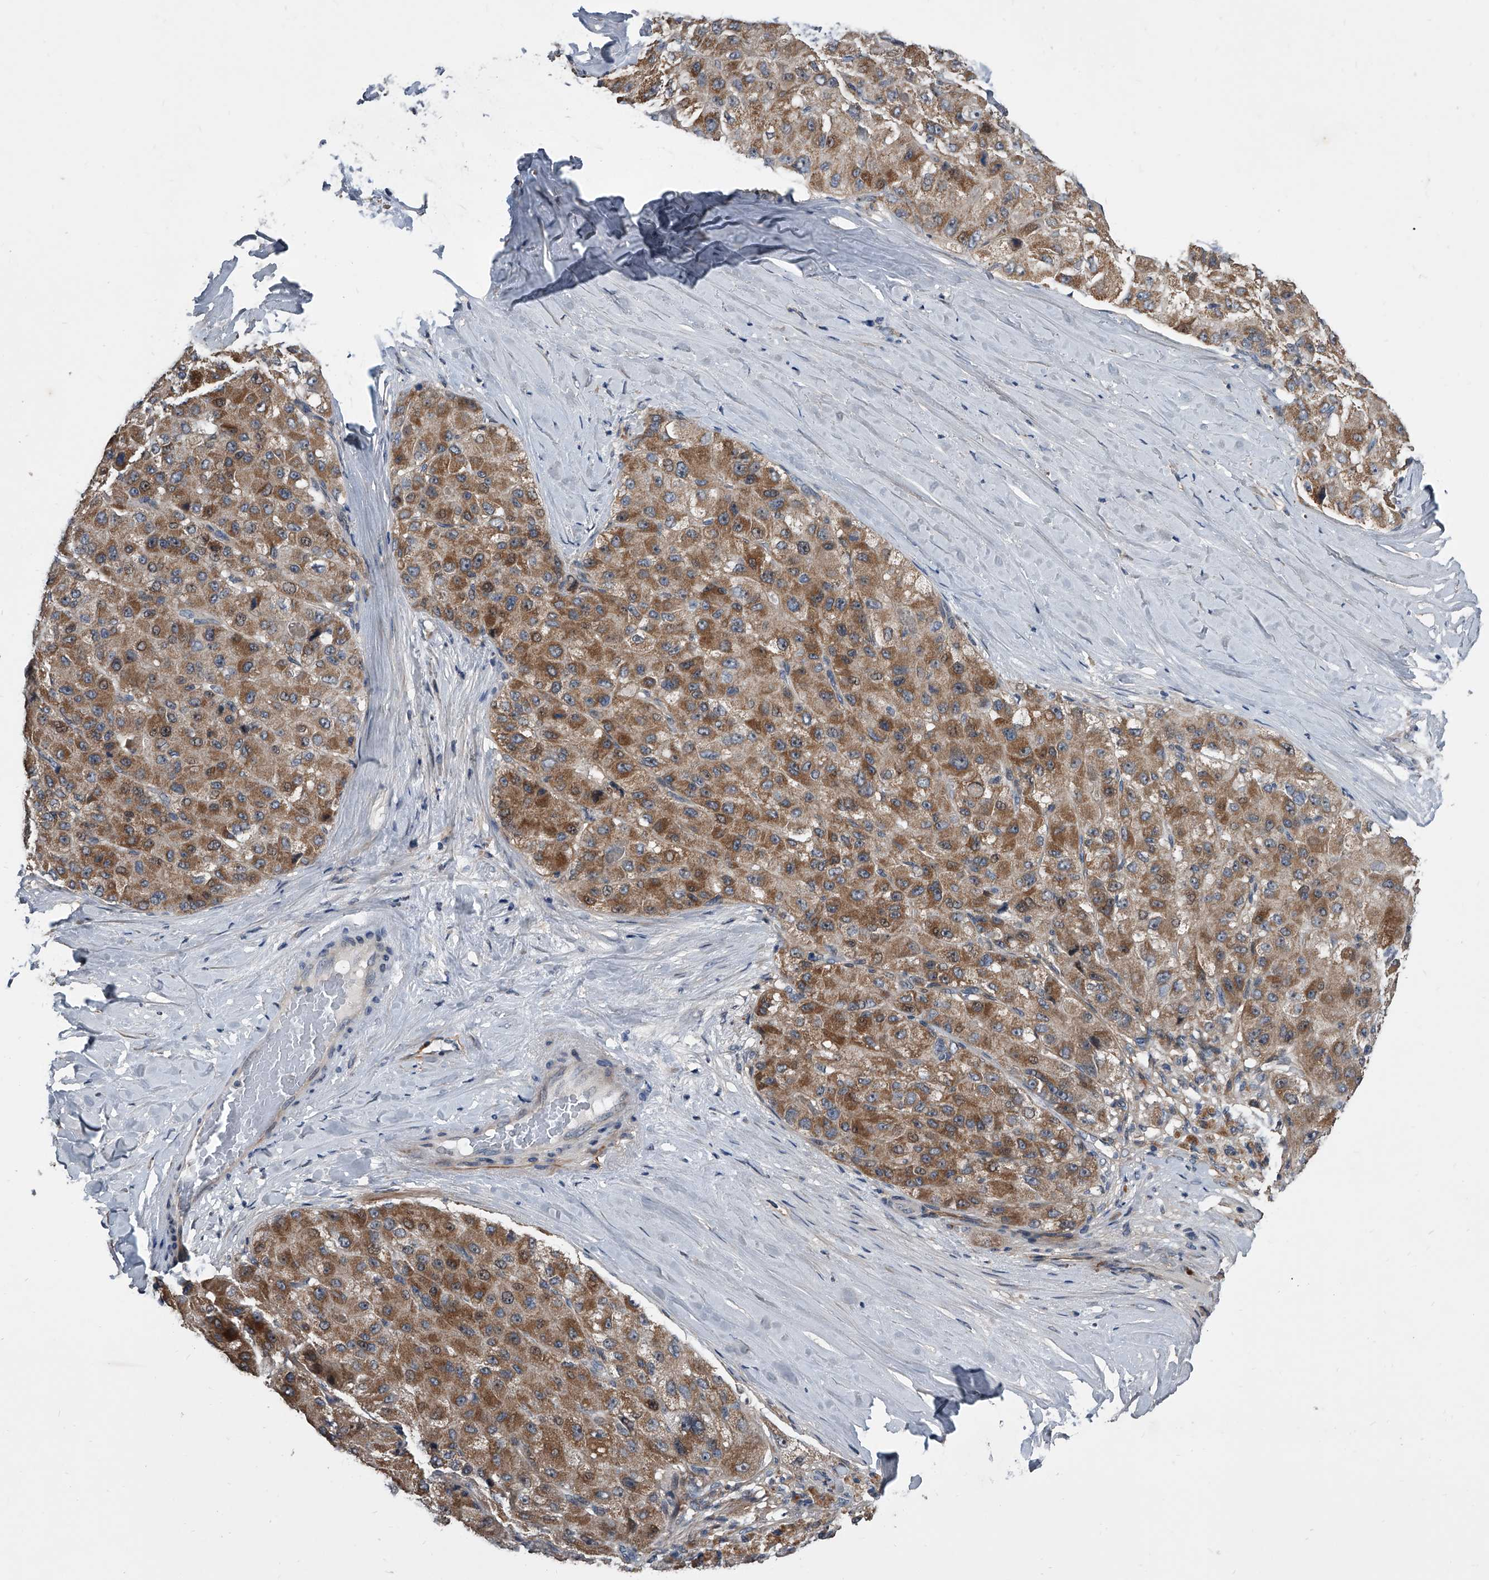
{"staining": {"intensity": "moderate", "quantity": ">75%", "location": "cytoplasmic/membranous"}, "tissue": "liver cancer", "cell_type": "Tumor cells", "image_type": "cancer", "snomed": [{"axis": "morphology", "description": "Carcinoma, Hepatocellular, NOS"}, {"axis": "topography", "description": "Liver"}], "caption": "Protein staining of liver cancer tissue shows moderate cytoplasmic/membranous positivity in about >75% of tumor cells.", "gene": "PHACTR1", "patient": {"sex": "male", "age": 80}}